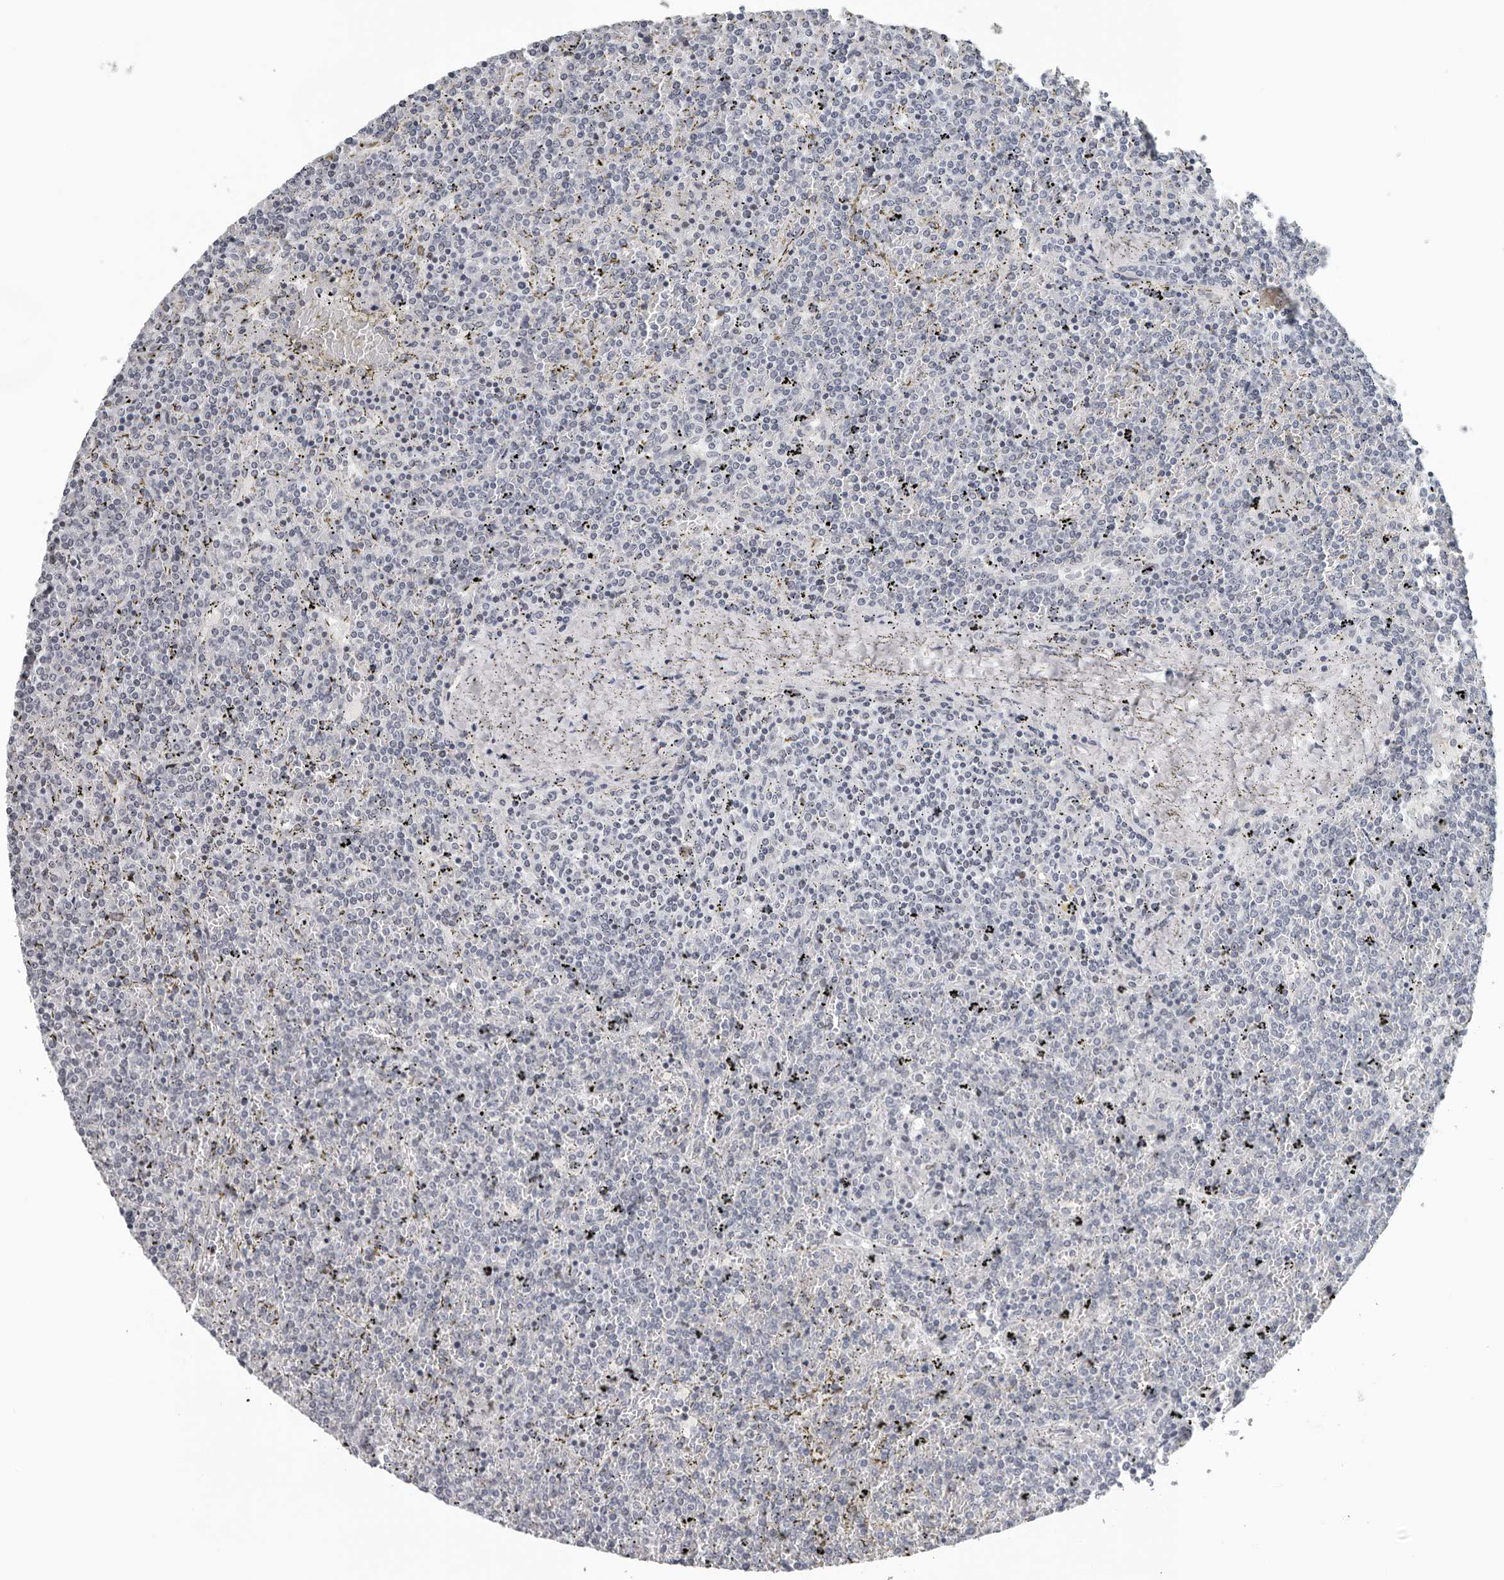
{"staining": {"intensity": "negative", "quantity": "none", "location": "none"}, "tissue": "lymphoma", "cell_type": "Tumor cells", "image_type": "cancer", "snomed": [{"axis": "morphology", "description": "Malignant lymphoma, non-Hodgkin's type, Low grade"}, {"axis": "topography", "description": "Spleen"}], "caption": "Photomicrograph shows no protein positivity in tumor cells of malignant lymphoma, non-Hodgkin's type (low-grade) tissue.", "gene": "PPP1R42", "patient": {"sex": "female", "age": 19}}